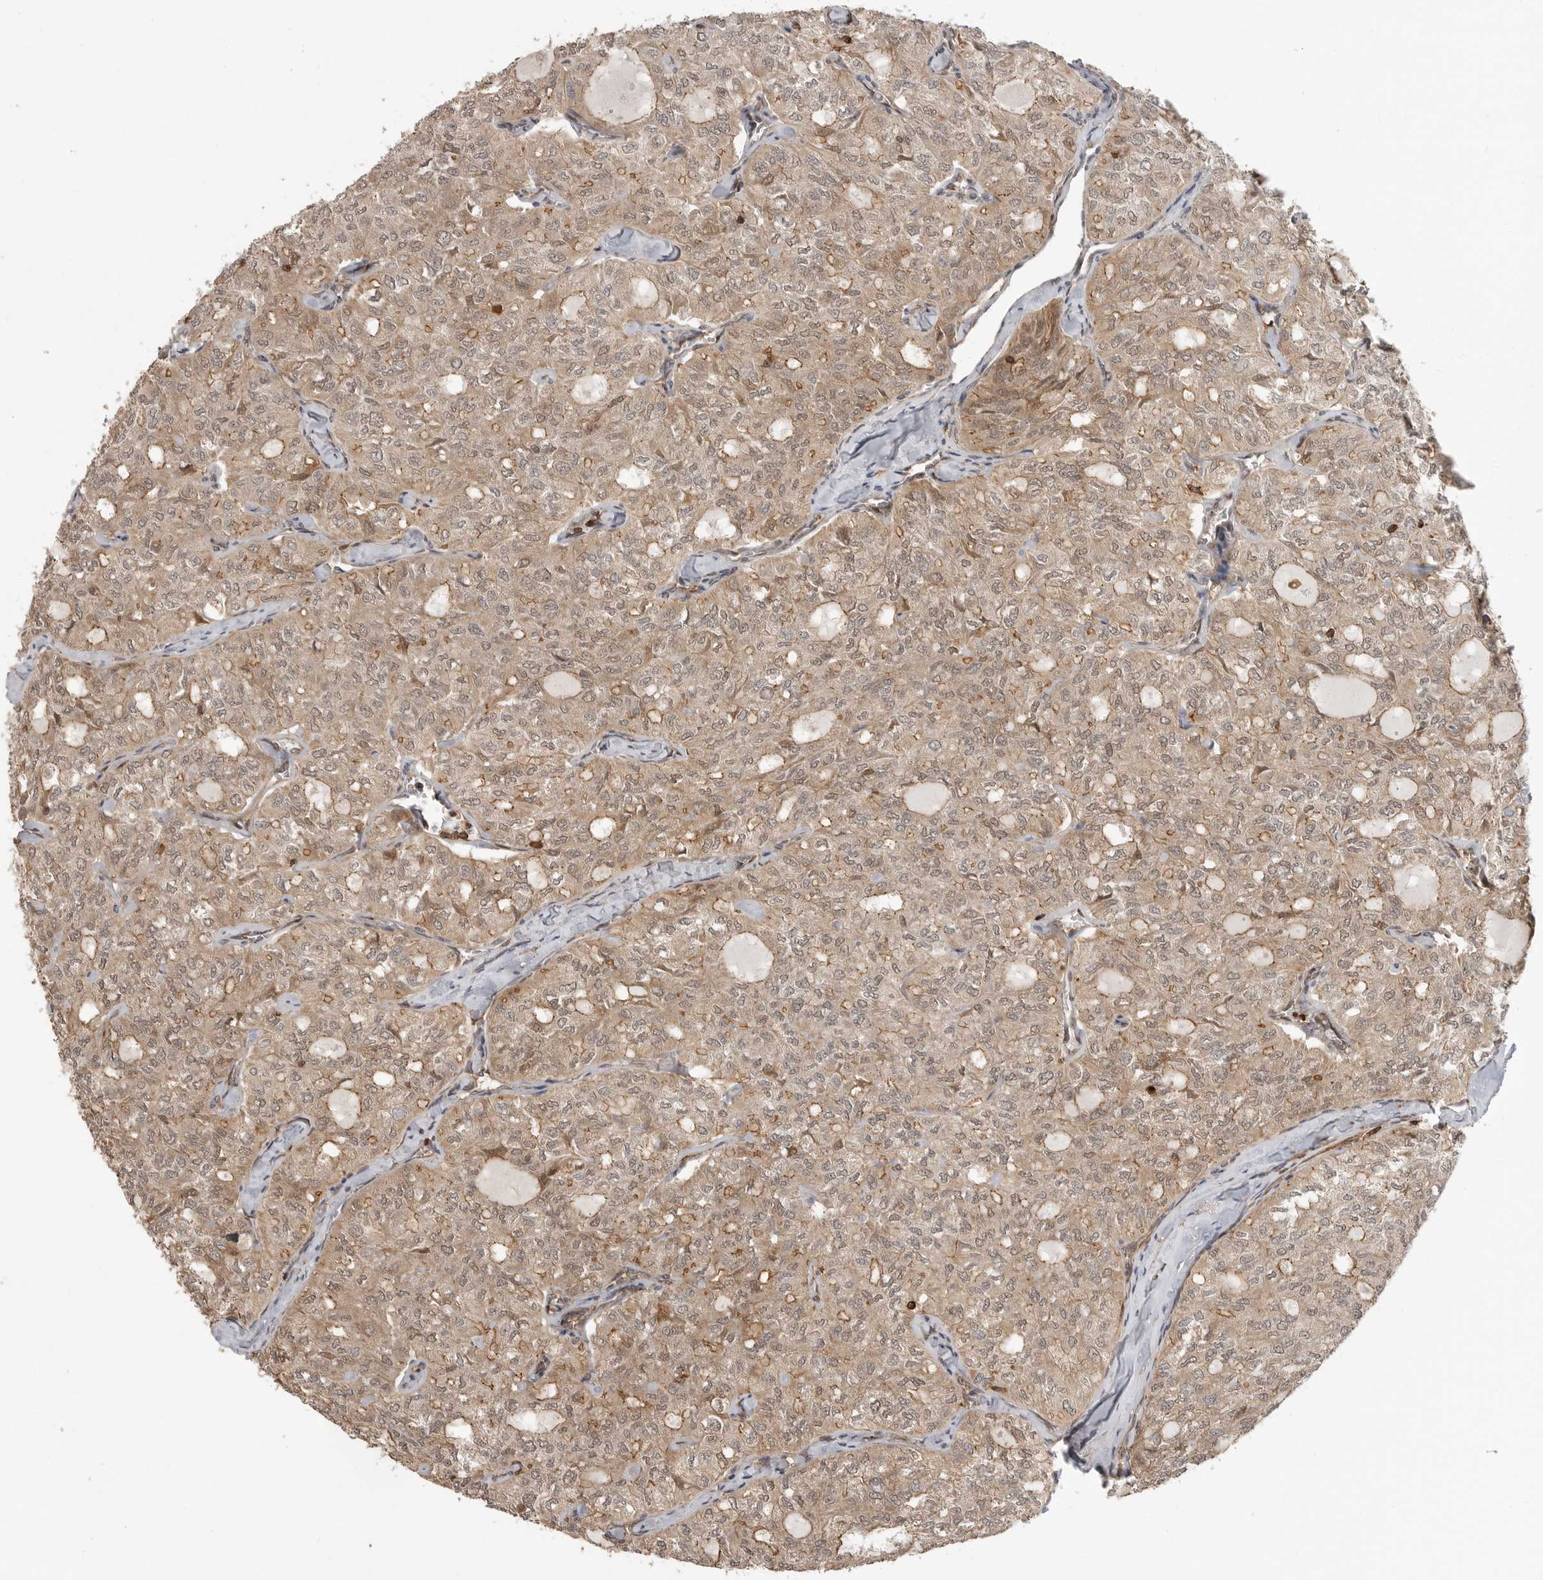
{"staining": {"intensity": "moderate", "quantity": ">75%", "location": "cytoplasmic/membranous,nuclear"}, "tissue": "thyroid cancer", "cell_type": "Tumor cells", "image_type": "cancer", "snomed": [{"axis": "morphology", "description": "Follicular adenoma carcinoma, NOS"}, {"axis": "topography", "description": "Thyroid gland"}], "caption": "Immunohistochemical staining of thyroid cancer (follicular adenoma carcinoma) exhibits moderate cytoplasmic/membranous and nuclear protein expression in approximately >75% of tumor cells.", "gene": "ERN1", "patient": {"sex": "male", "age": 75}}